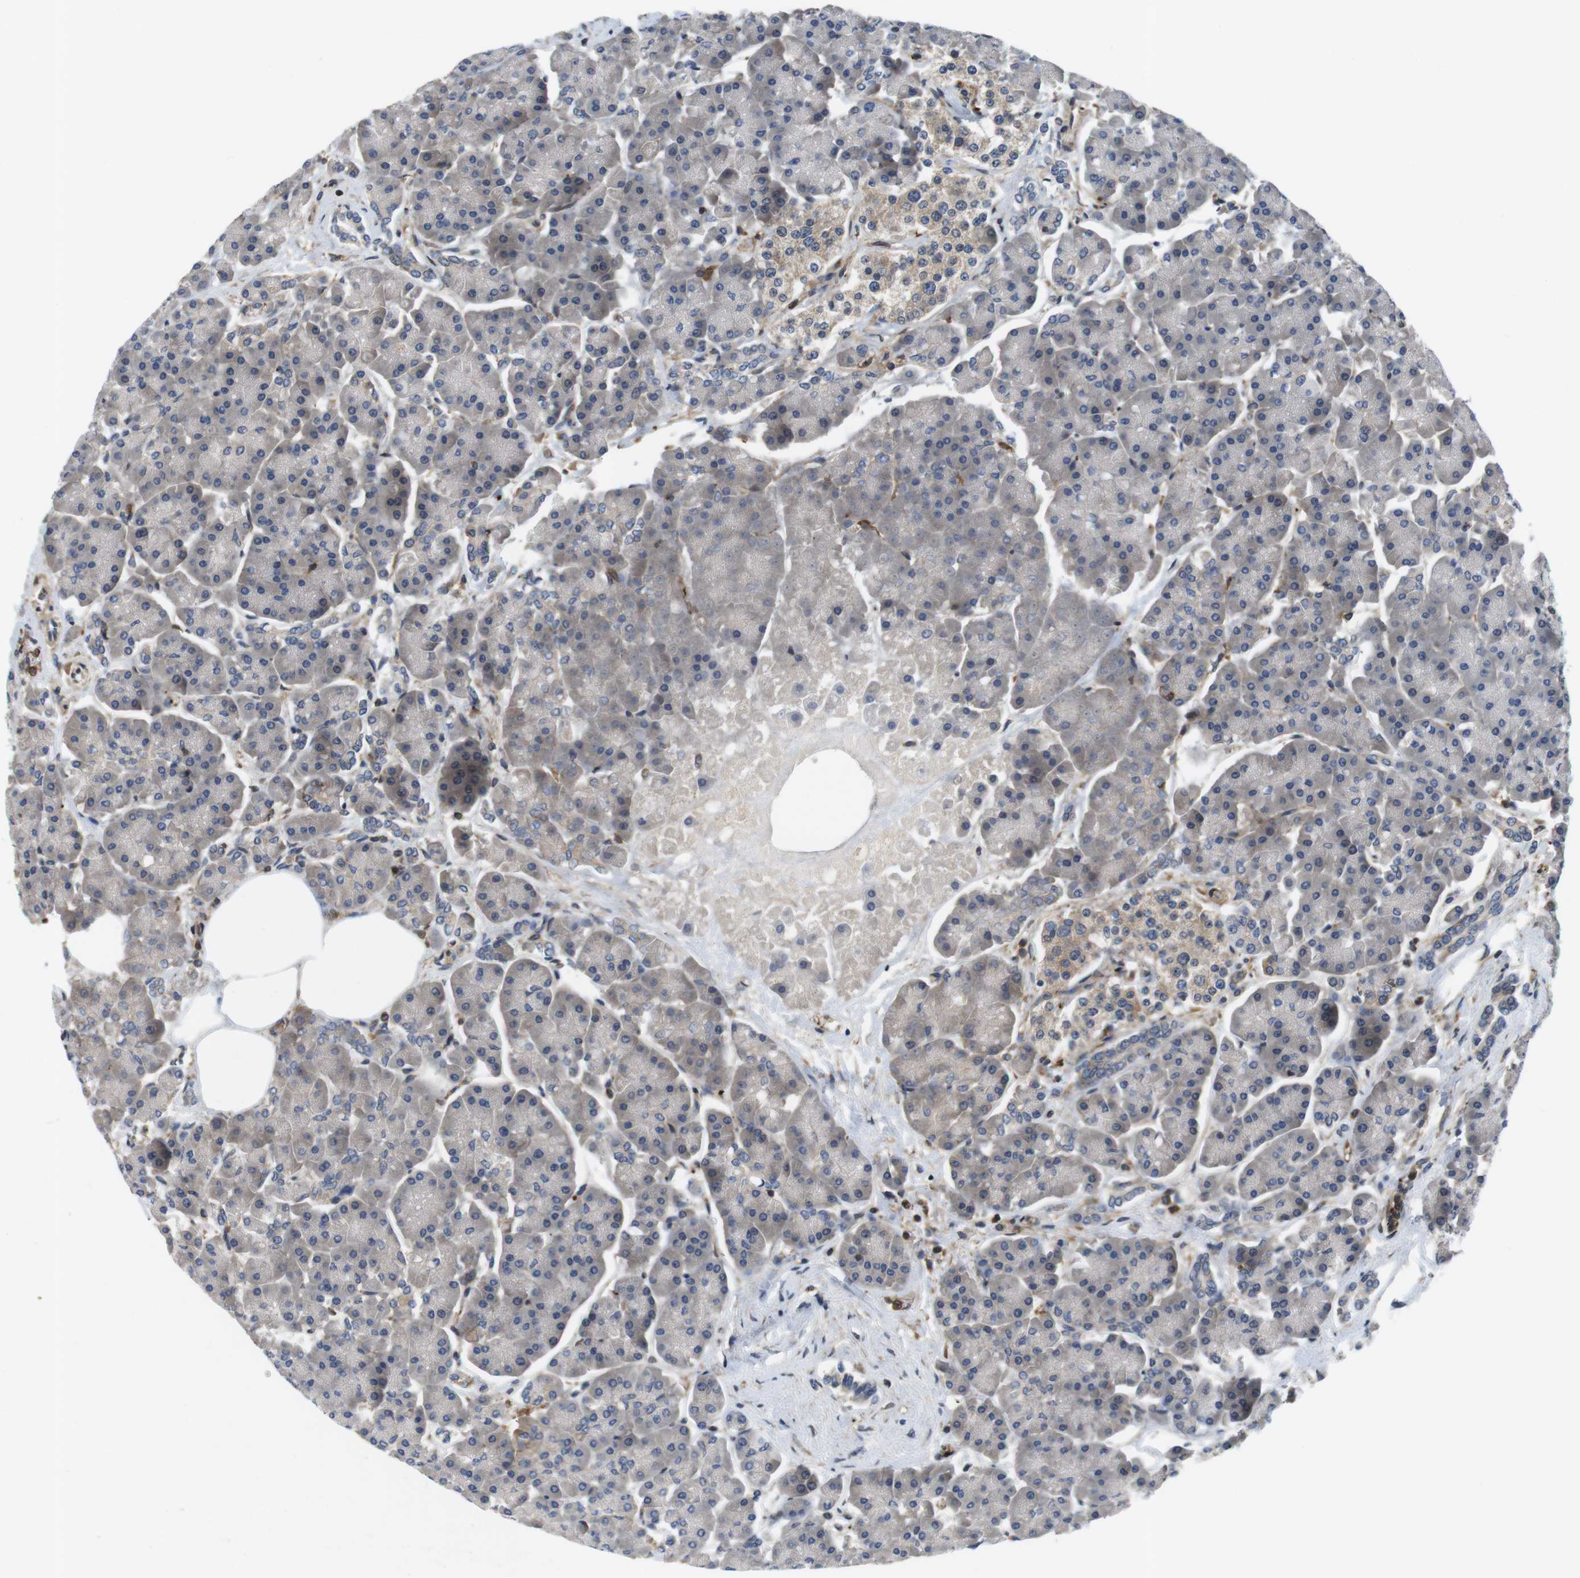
{"staining": {"intensity": "weak", "quantity": "25%-75%", "location": "cytoplasmic/membranous"}, "tissue": "pancreas", "cell_type": "Exocrine glandular cells", "image_type": "normal", "snomed": [{"axis": "morphology", "description": "Normal tissue, NOS"}, {"axis": "topography", "description": "Pancreas"}], "caption": "DAB (3,3'-diaminobenzidine) immunohistochemical staining of unremarkable pancreas demonstrates weak cytoplasmic/membranous protein staining in approximately 25%-75% of exocrine glandular cells. (DAB (3,3'-diaminobenzidine) IHC with brightfield microscopy, high magnification).", "gene": "HERPUD2", "patient": {"sex": "female", "age": 70}}